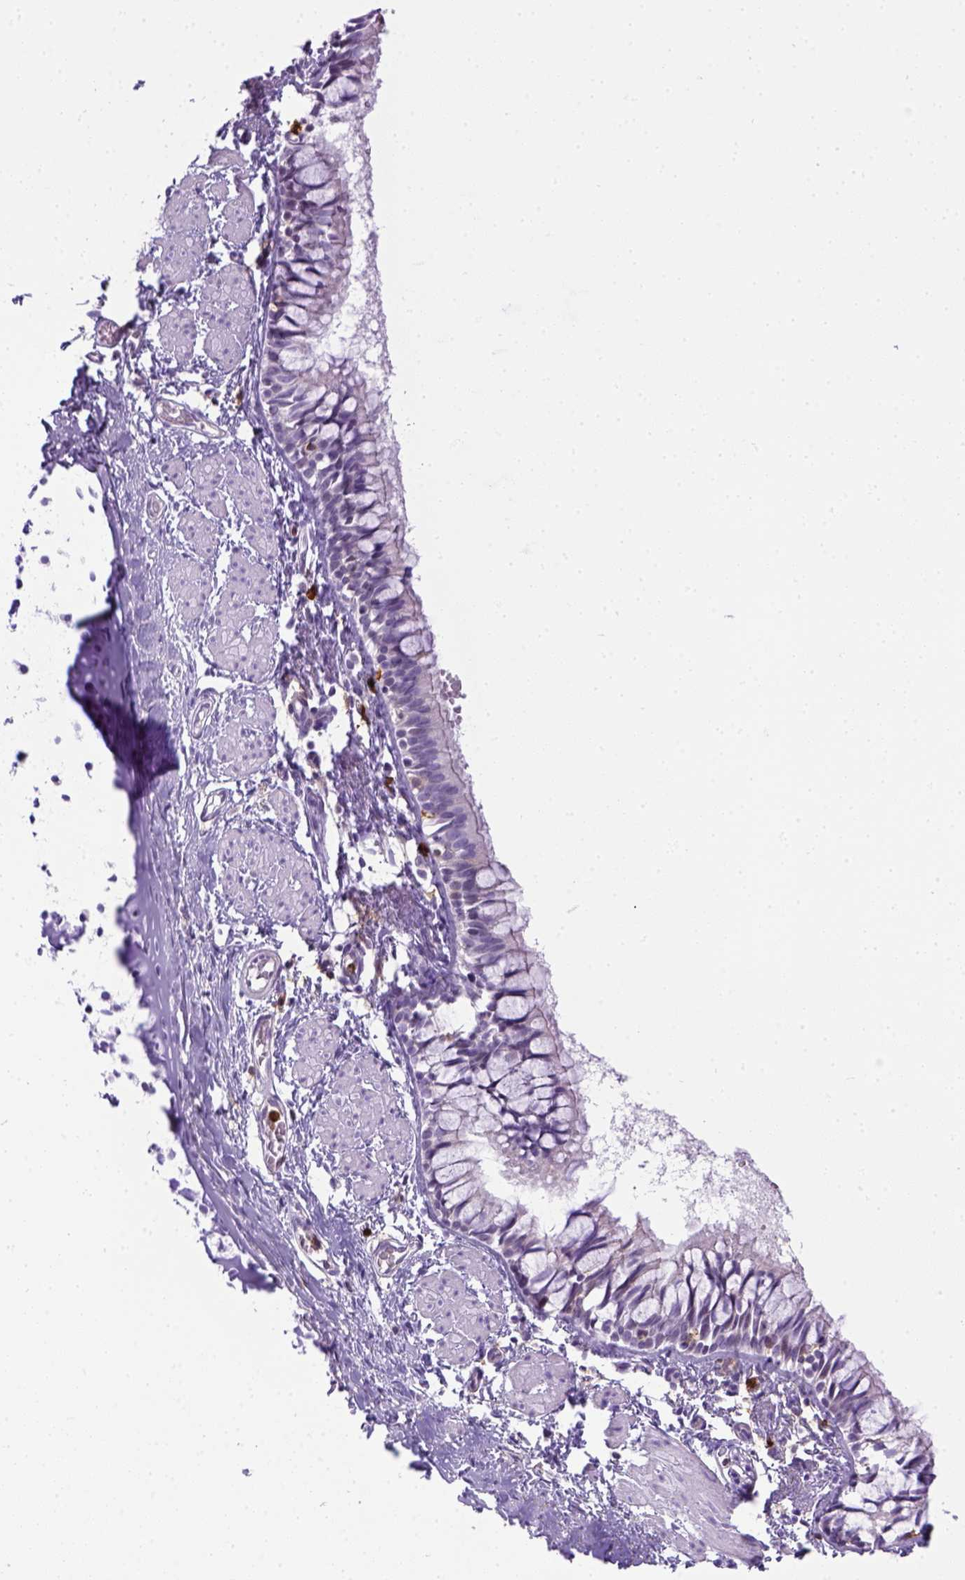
{"staining": {"intensity": "negative", "quantity": "none", "location": "none"}, "tissue": "bronchus", "cell_type": "Respiratory epithelial cells", "image_type": "normal", "snomed": [{"axis": "morphology", "description": "Normal tissue, NOS"}, {"axis": "topography", "description": "Bronchus"}], "caption": "Immunohistochemistry of unremarkable bronchus displays no expression in respiratory epithelial cells. (DAB IHC visualized using brightfield microscopy, high magnification).", "gene": "ITGAM", "patient": {"sex": "male", "age": 1}}